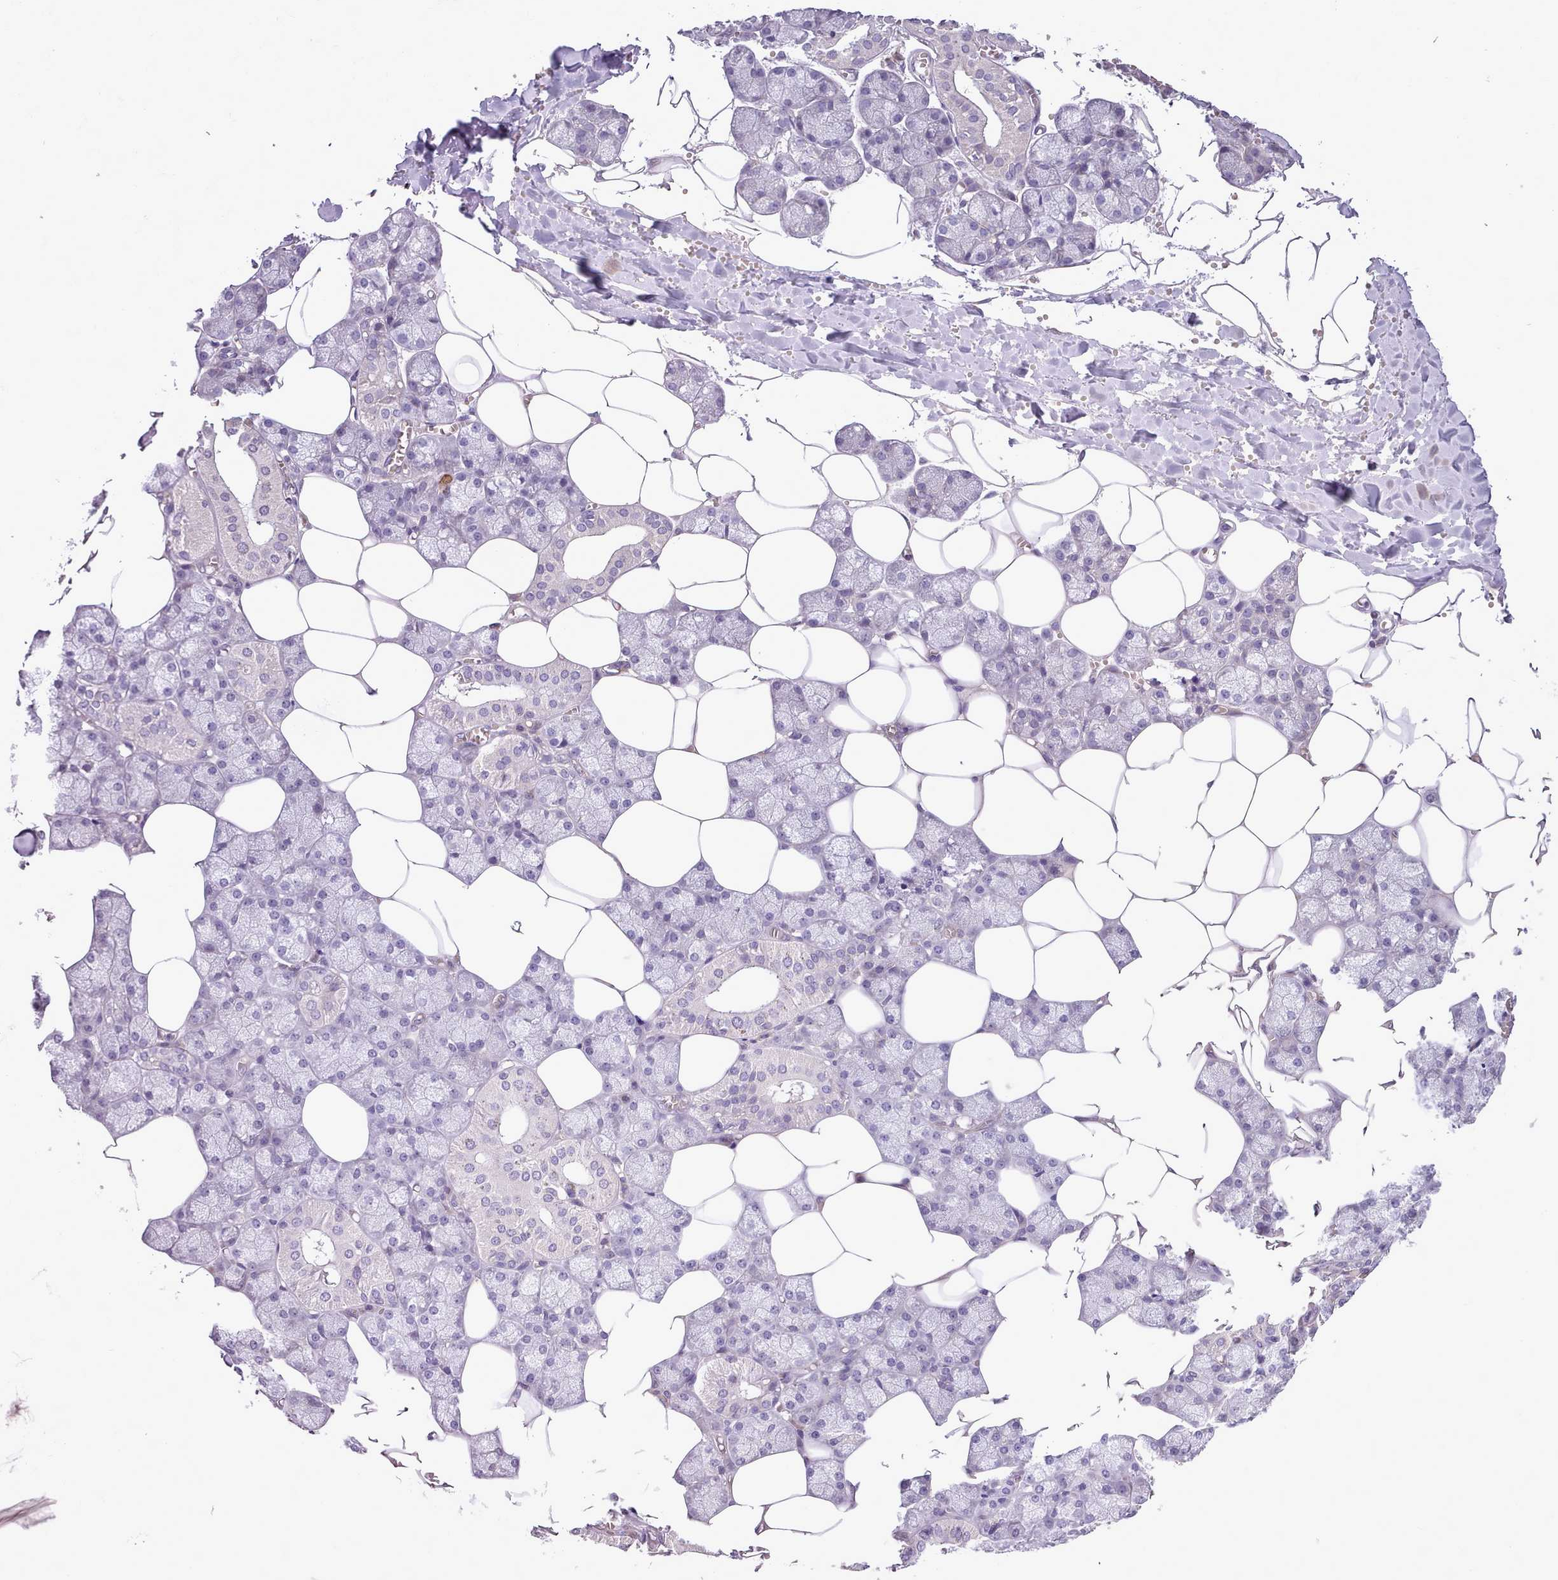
{"staining": {"intensity": "negative", "quantity": "none", "location": "none"}, "tissue": "salivary gland", "cell_type": "Glandular cells", "image_type": "normal", "snomed": [{"axis": "morphology", "description": "Normal tissue, NOS"}, {"axis": "topography", "description": "Salivary gland"}], "caption": "The photomicrograph demonstrates no significant positivity in glandular cells of salivary gland. The staining is performed using DAB (3,3'-diaminobenzidine) brown chromogen with nuclei counter-stained in using hematoxylin.", "gene": "SETX", "patient": {"sex": "male", "age": 62}}